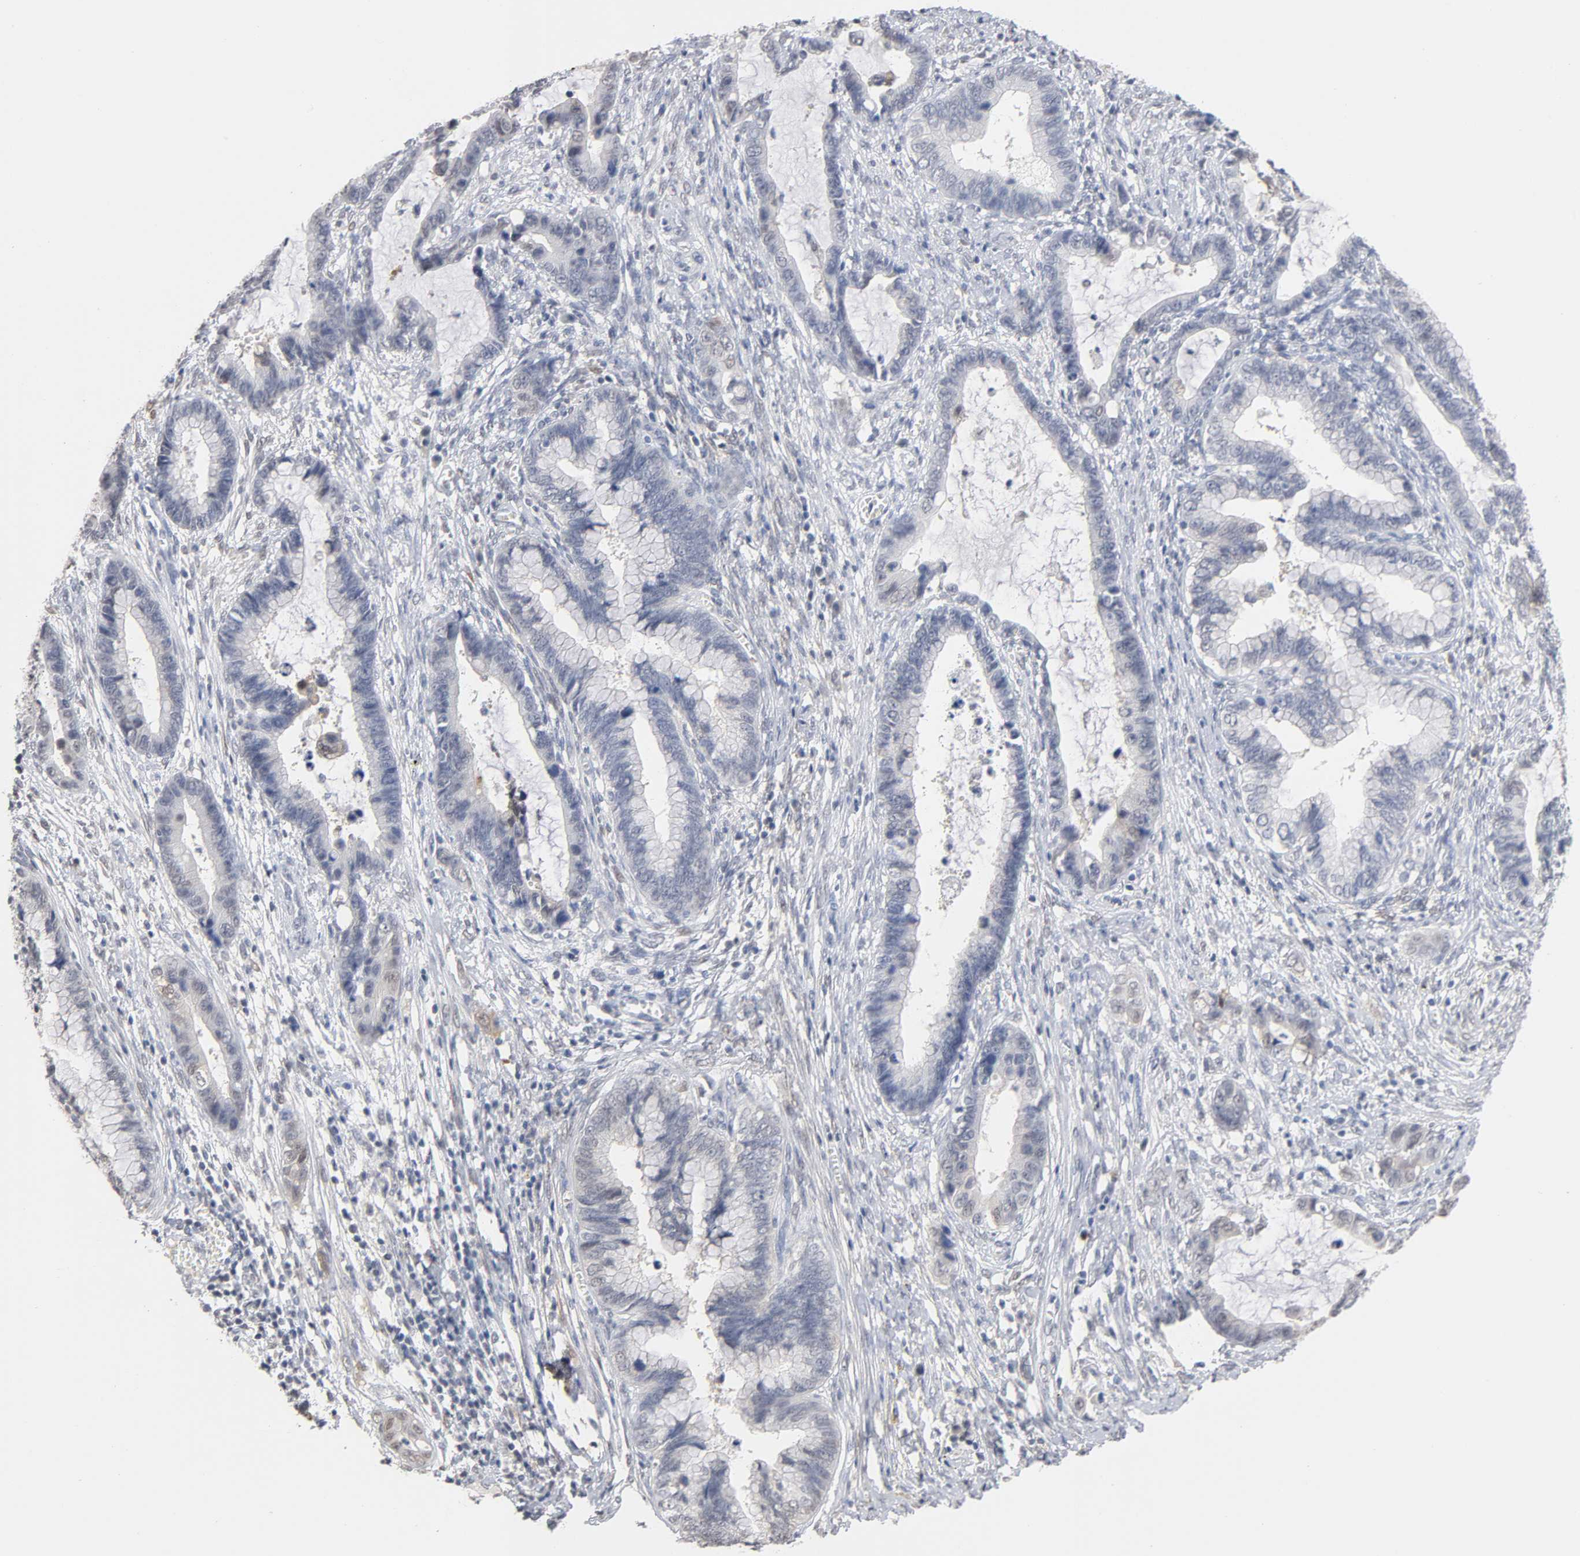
{"staining": {"intensity": "weak", "quantity": "<25%", "location": "cytoplasmic/membranous,nuclear"}, "tissue": "cervical cancer", "cell_type": "Tumor cells", "image_type": "cancer", "snomed": [{"axis": "morphology", "description": "Adenocarcinoma, NOS"}, {"axis": "topography", "description": "Cervix"}], "caption": "An immunohistochemistry image of cervical adenocarcinoma is shown. There is no staining in tumor cells of cervical adenocarcinoma.", "gene": "CRABP2", "patient": {"sex": "female", "age": 44}}